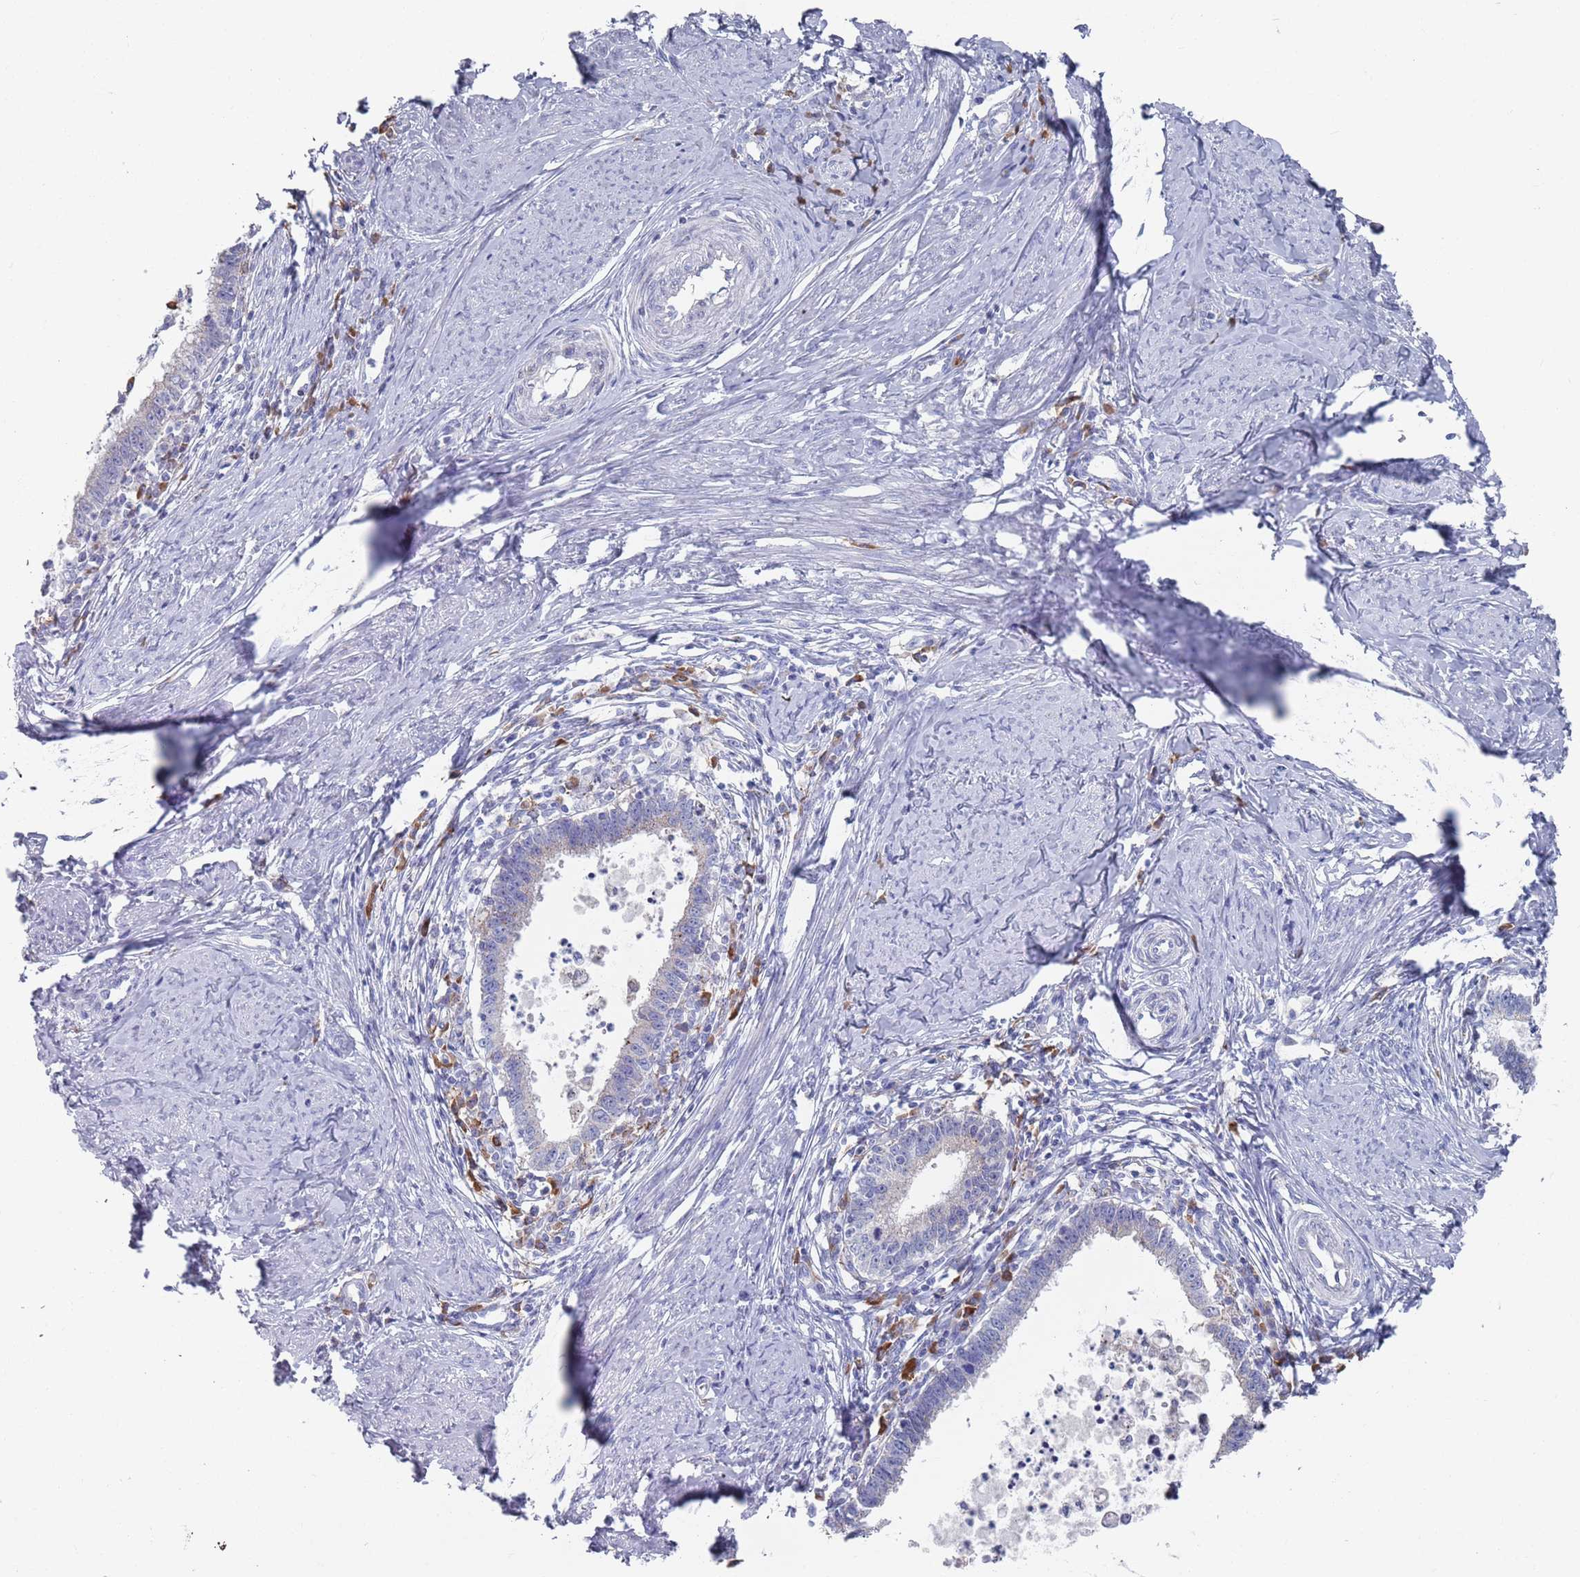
{"staining": {"intensity": "negative", "quantity": "none", "location": "none"}, "tissue": "cervical cancer", "cell_type": "Tumor cells", "image_type": "cancer", "snomed": [{"axis": "morphology", "description": "Adenocarcinoma, NOS"}, {"axis": "topography", "description": "Cervix"}], "caption": "Immunohistochemistry photomicrograph of neoplastic tissue: cervical adenocarcinoma stained with DAB reveals no significant protein staining in tumor cells.", "gene": "MAT1A", "patient": {"sex": "female", "age": 36}}